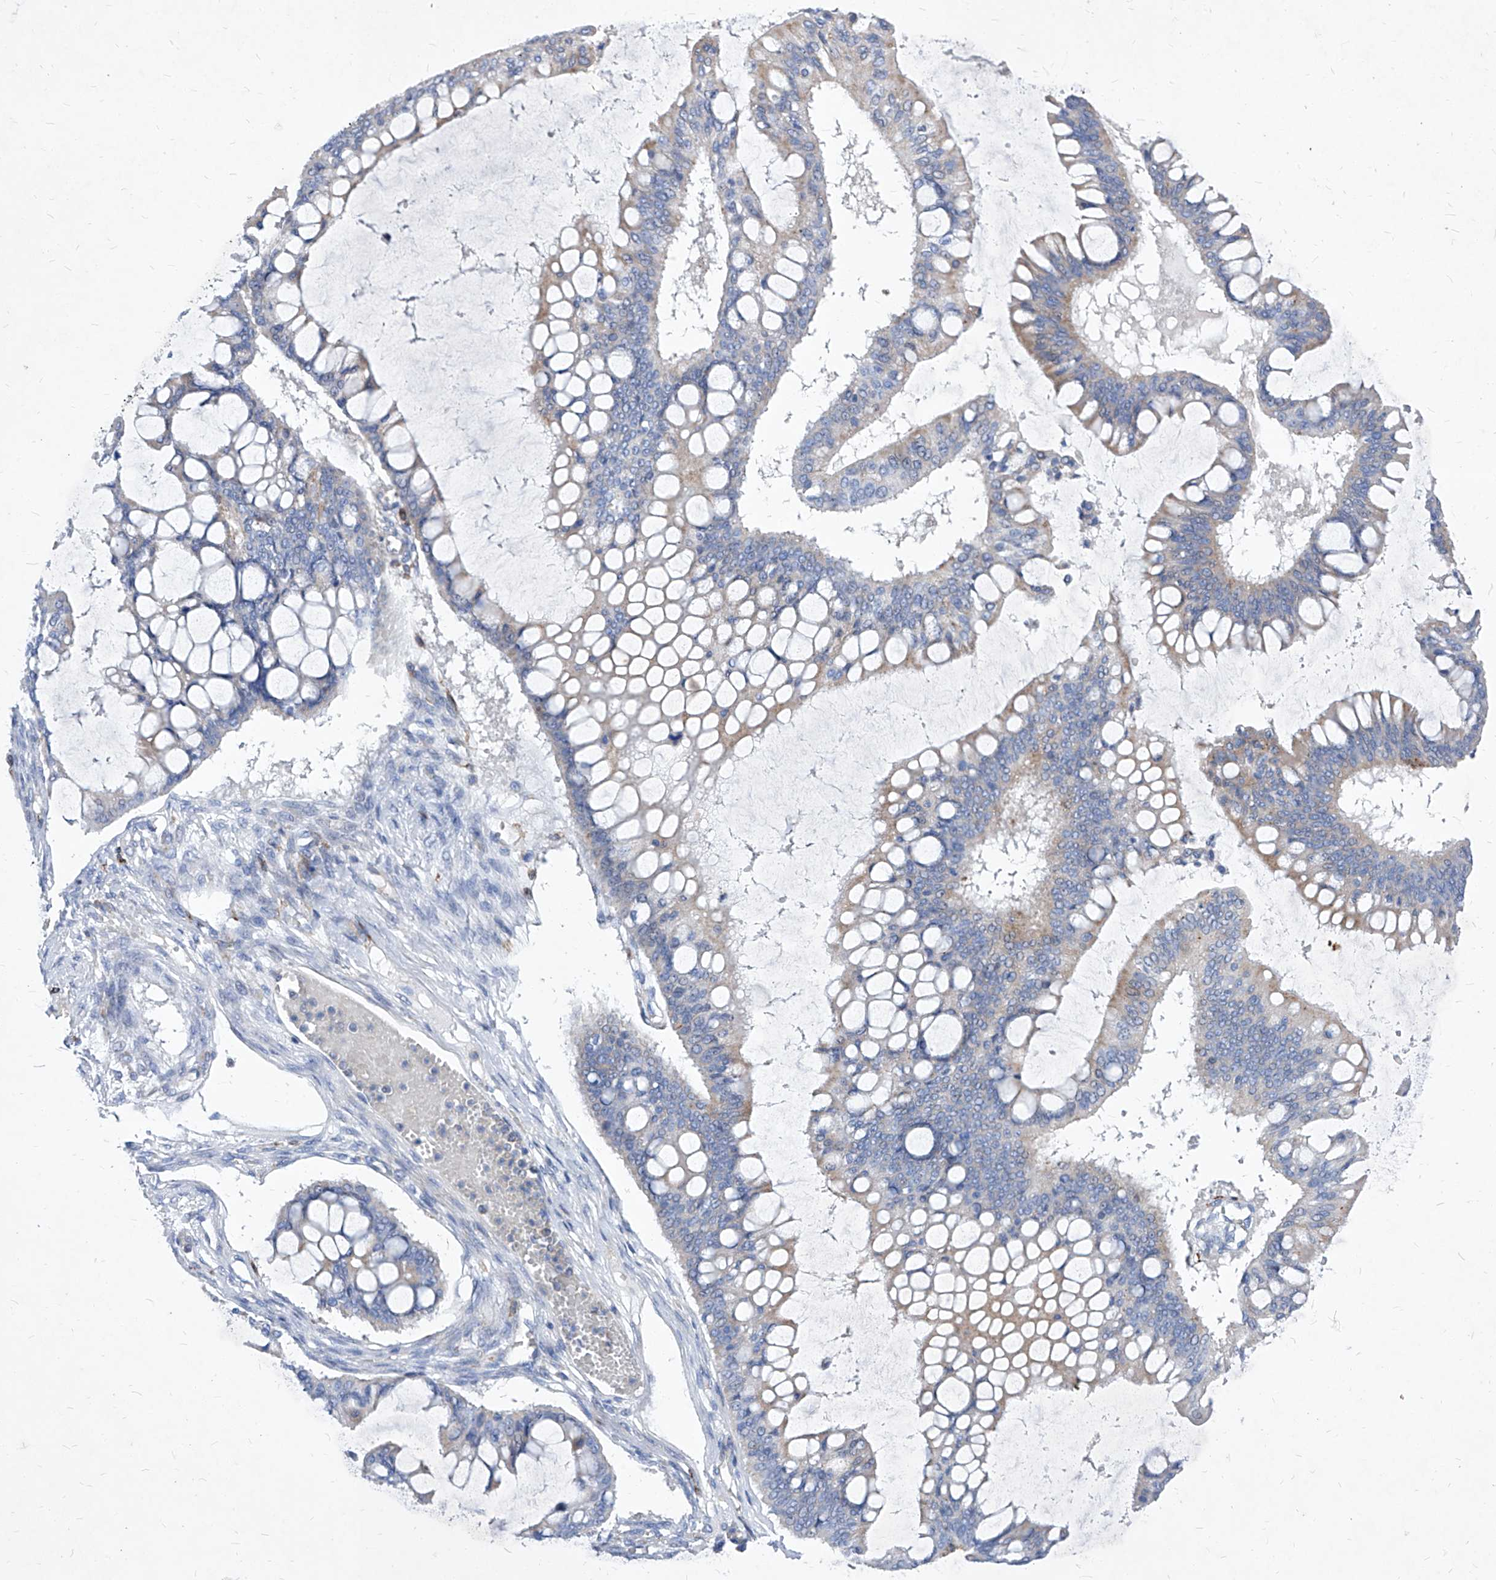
{"staining": {"intensity": "weak", "quantity": "<25%", "location": "cytoplasmic/membranous"}, "tissue": "ovarian cancer", "cell_type": "Tumor cells", "image_type": "cancer", "snomed": [{"axis": "morphology", "description": "Cystadenocarcinoma, mucinous, NOS"}, {"axis": "topography", "description": "Ovary"}], "caption": "Ovarian mucinous cystadenocarcinoma was stained to show a protein in brown. There is no significant staining in tumor cells.", "gene": "UBOX5", "patient": {"sex": "female", "age": 73}}